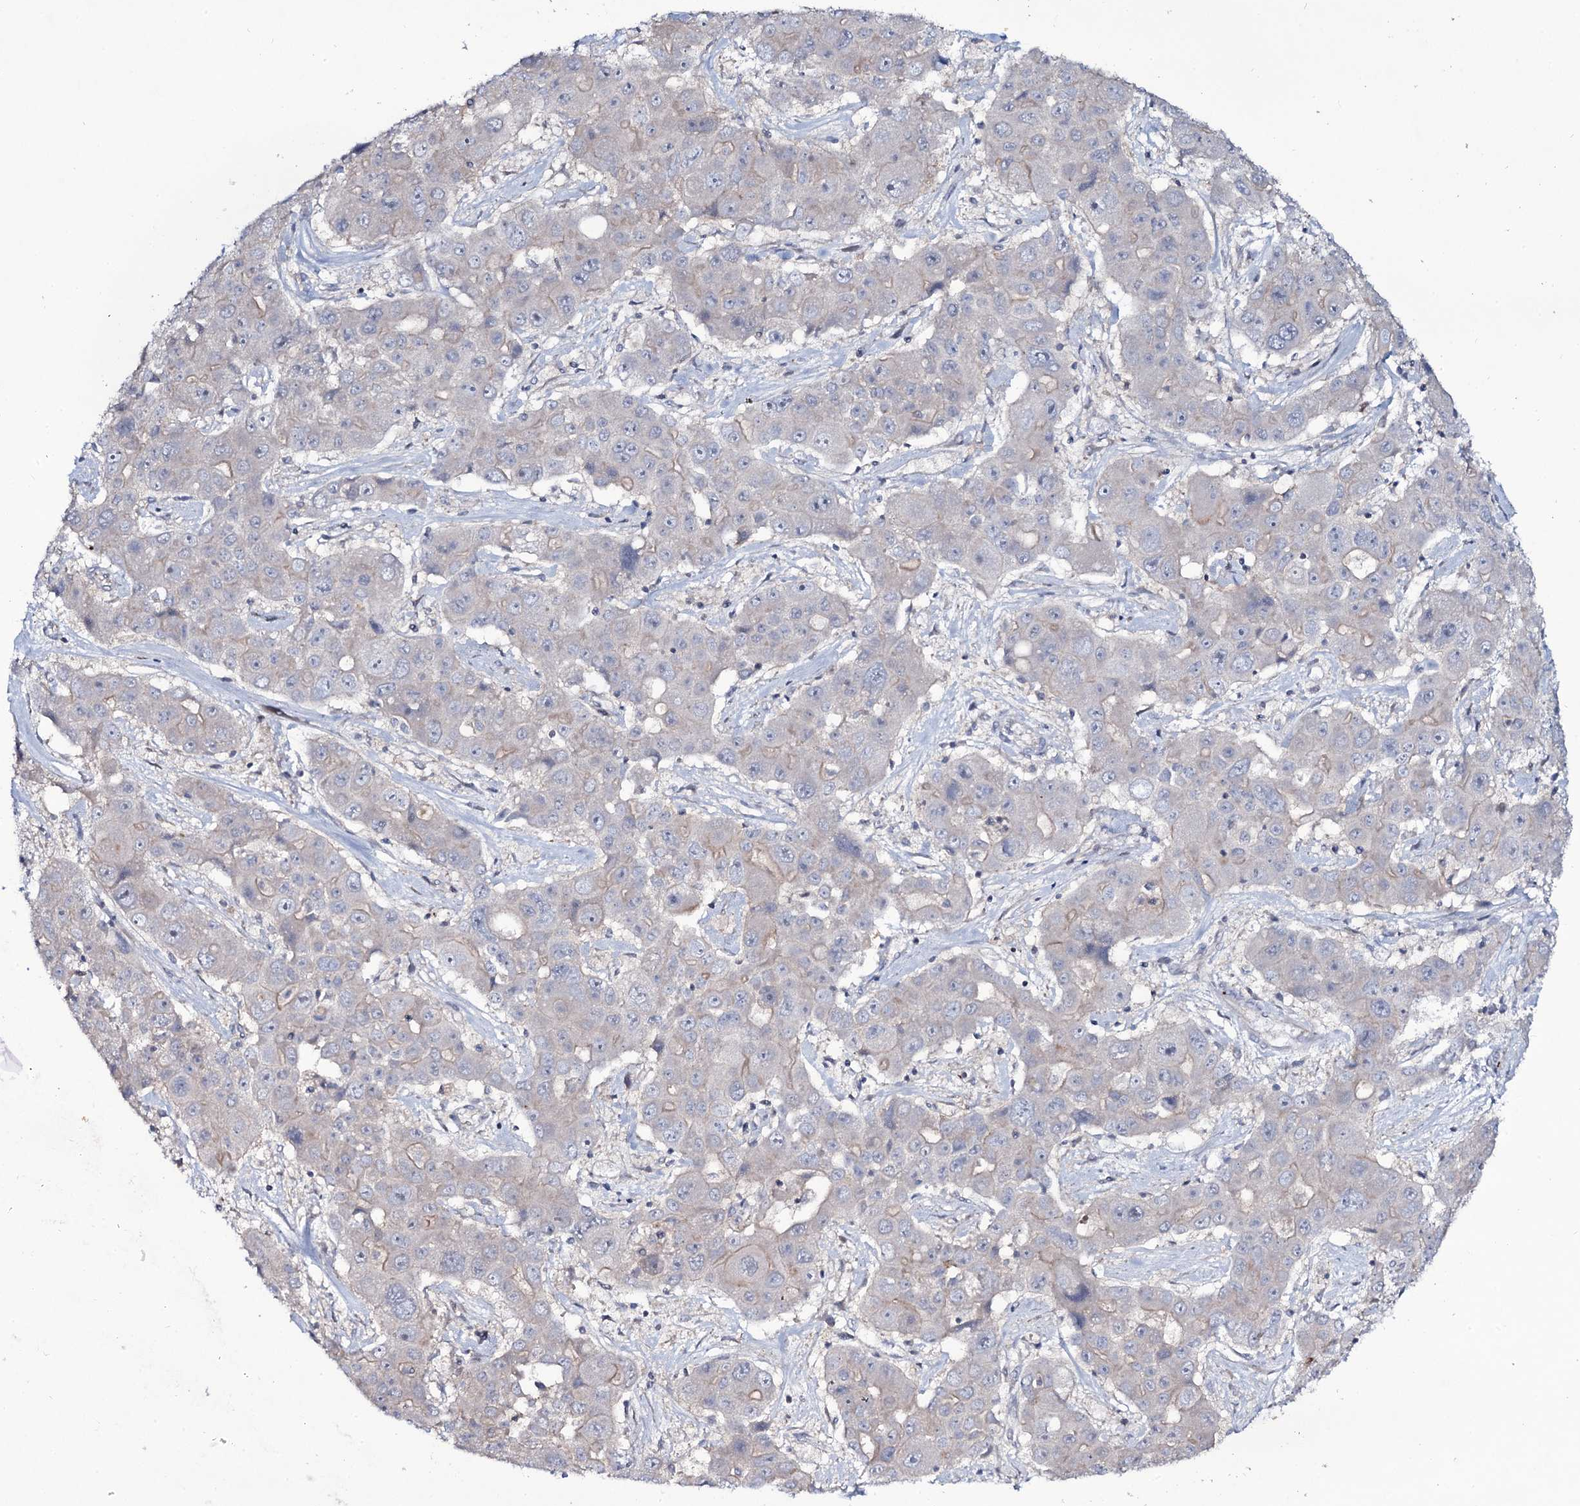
{"staining": {"intensity": "negative", "quantity": "none", "location": "none"}, "tissue": "liver cancer", "cell_type": "Tumor cells", "image_type": "cancer", "snomed": [{"axis": "morphology", "description": "Cholangiocarcinoma"}, {"axis": "topography", "description": "Liver"}], "caption": "The immunohistochemistry micrograph has no significant expression in tumor cells of liver cancer (cholangiocarcinoma) tissue.", "gene": "SNAP23", "patient": {"sex": "male", "age": 67}}